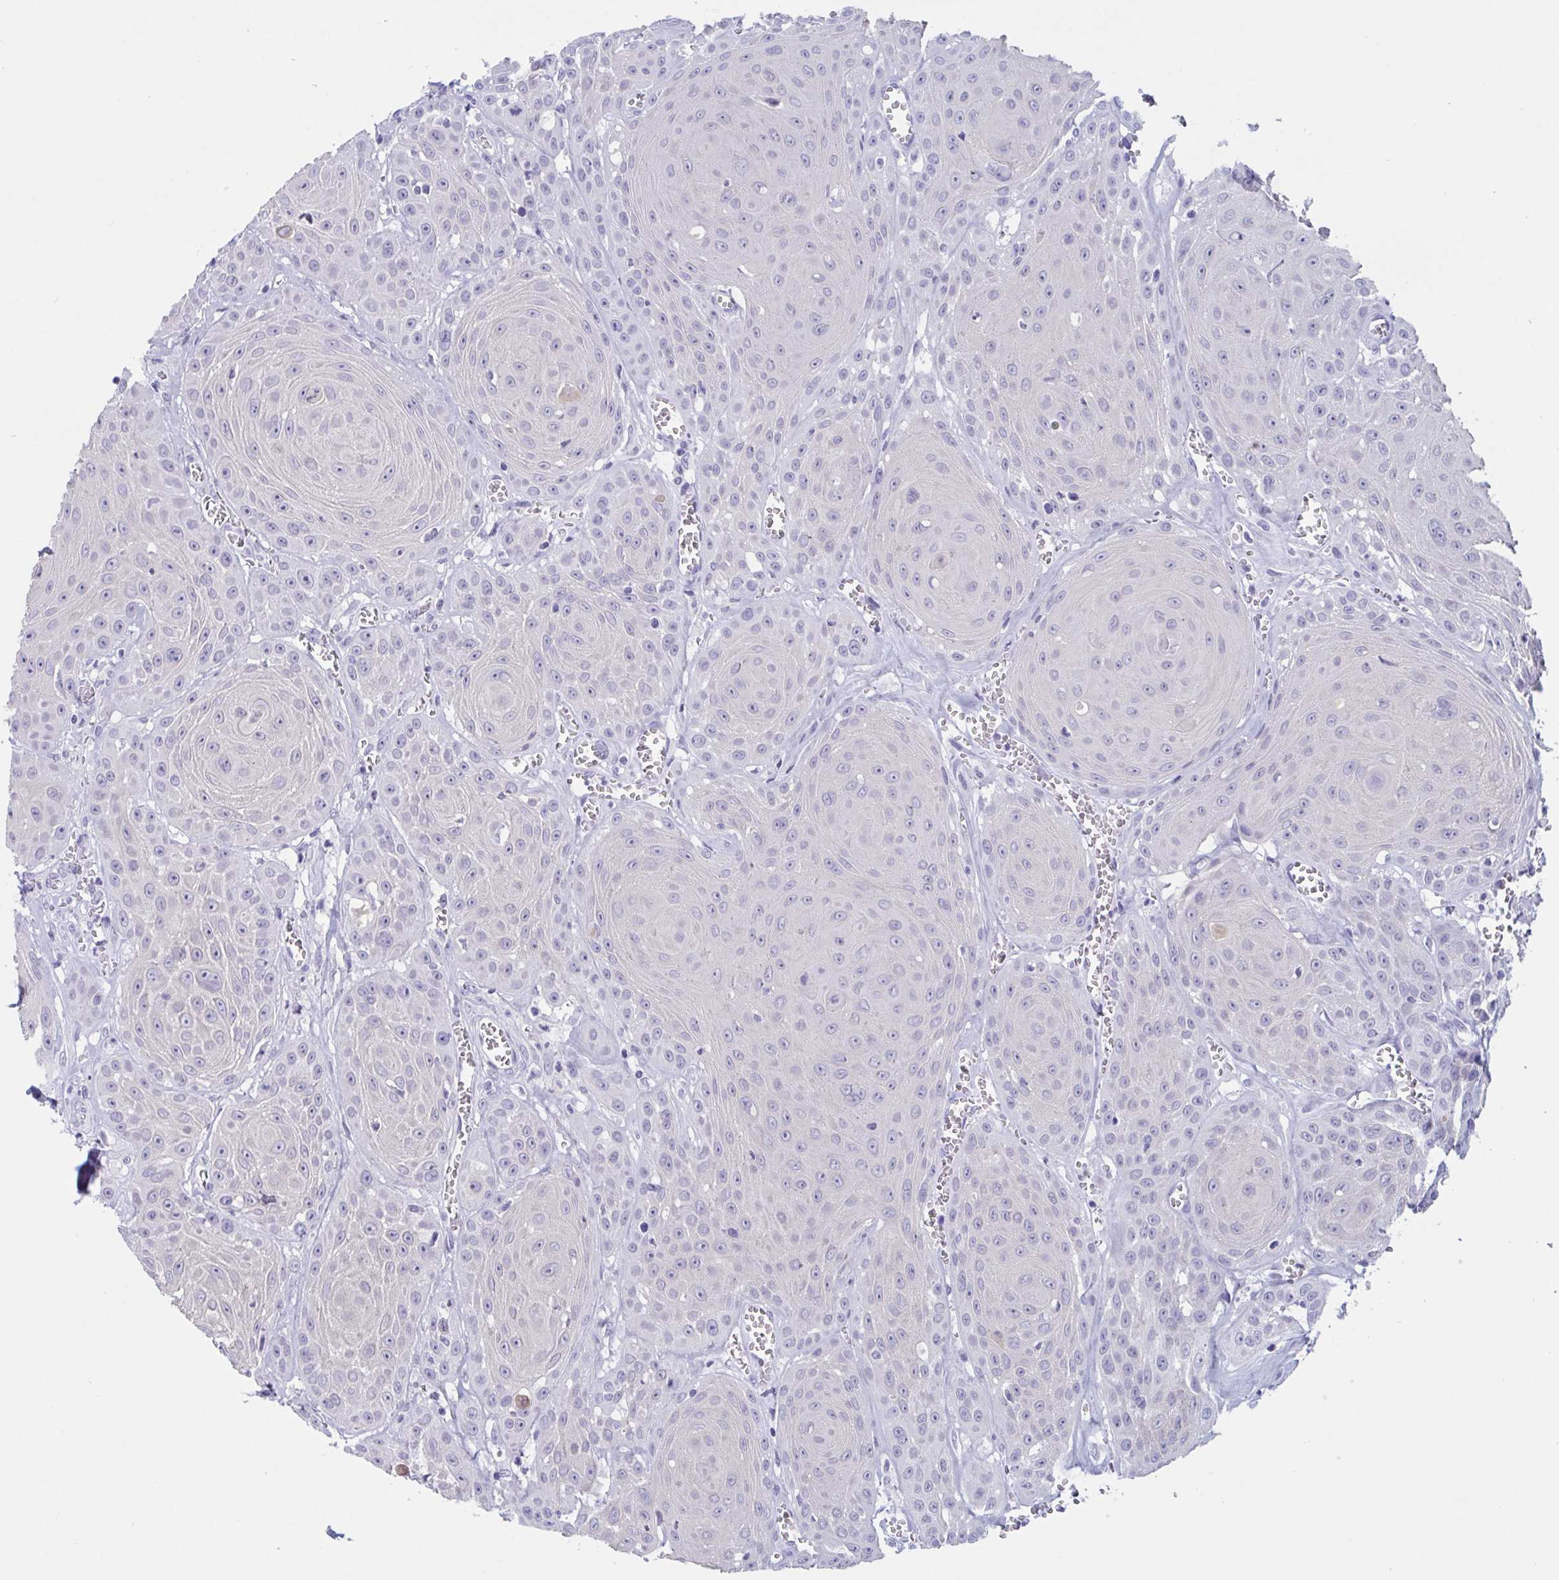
{"staining": {"intensity": "negative", "quantity": "none", "location": "none"}, "tissue": "head and neck cancer", "cell_type": "Tumor cells", "image_type": "cancer", "snomed": [{"axis": "morphology", "description": "Squamous cell carcinoma, NOS"}, {"axis": "topography", "description": "Oral tissue"}, {"axis": "topography", "description": "Head-Neck"}], "caption": "There is no significant positivity in tumor cells of head and neck cancer.", "gene": "CDX4", "patient": {"sex": "male", "age": 81}}